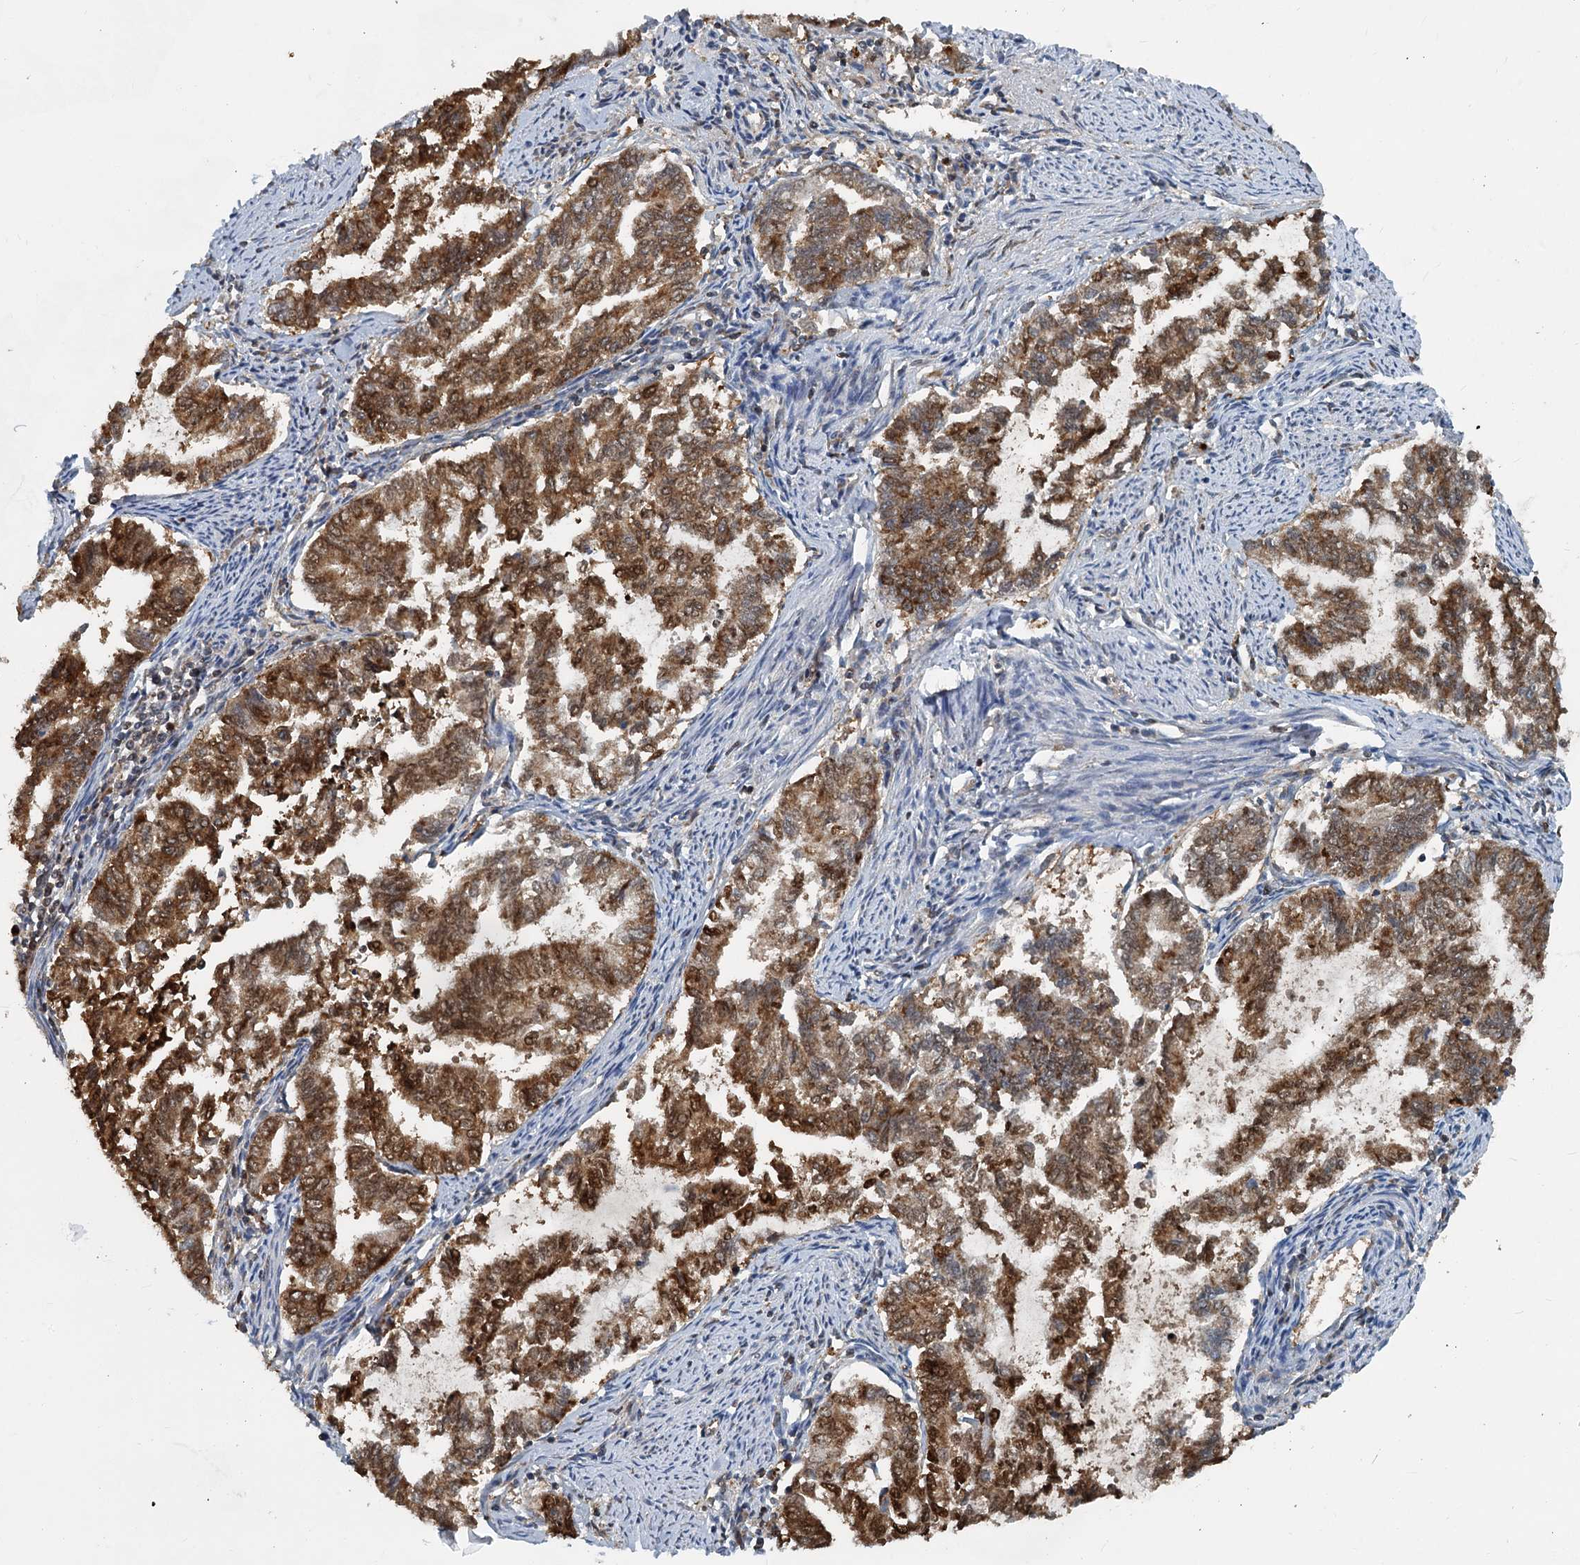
{"staining": {"intensity": "strong", "quantity": ">75%", "location": "cytoplasmic/membranous"}, "tissue": "endometrial cancer", "cell_type": "Tumor cells", "image_type": "cancer", "snomed": [{"axis": "morphology", "description": "Adenocarcinoma, NOS"}, {"axis": "topography", "description": "Endometrium"}], "caption": "Immunohistochemistry (IHC) photomicrograph of neoplastic tissue: endometrial cancer (adenocarcinoma) stained using IHC exhibits high levels of strong protein expression localized specifically in the cytoplasmic/membranous of tumor cells, appearing as a cytoplasmic/membranous brown color.", "gene": "GPI", "patient": {"sex": "female", "age": 79}}